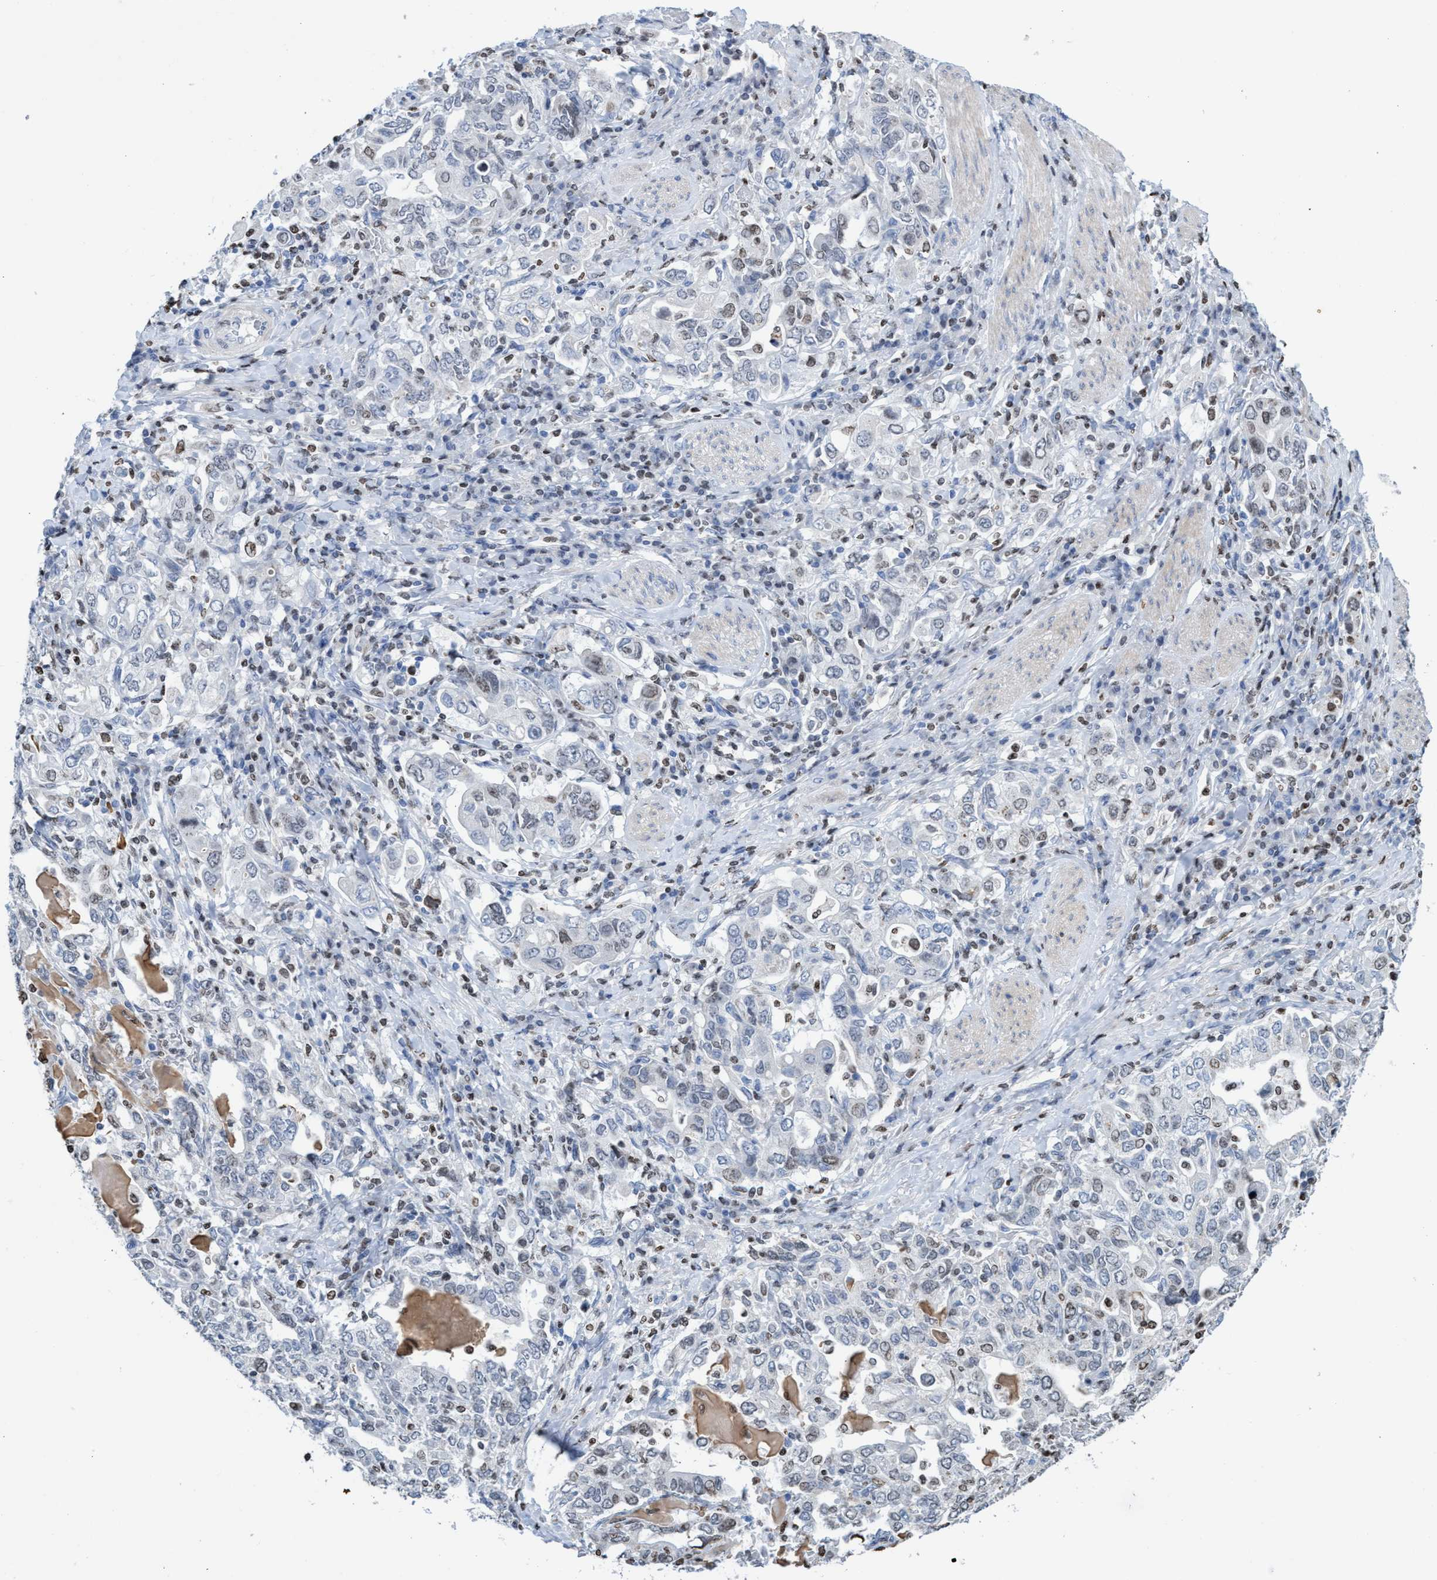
{"staining": {"intensity": "weak", "quantity": "25%-75%", "location": "nuclear"}, "tissue": "stomach cancer", "cell_type": "Tumor cells", "image_type": "cancer", "snomed": [{"axis": "morphology", "description": "Adenocarcinoma, NOS"}, {"axis": "topography", "description": "Stomach, upper"}], "caption": "Adenocarcinoma (stomach) stained for a protein displays weak nuclear positivity in tumor cells.", "gene": "CBX2", "patient": {"sex": "male", "age": 62}}